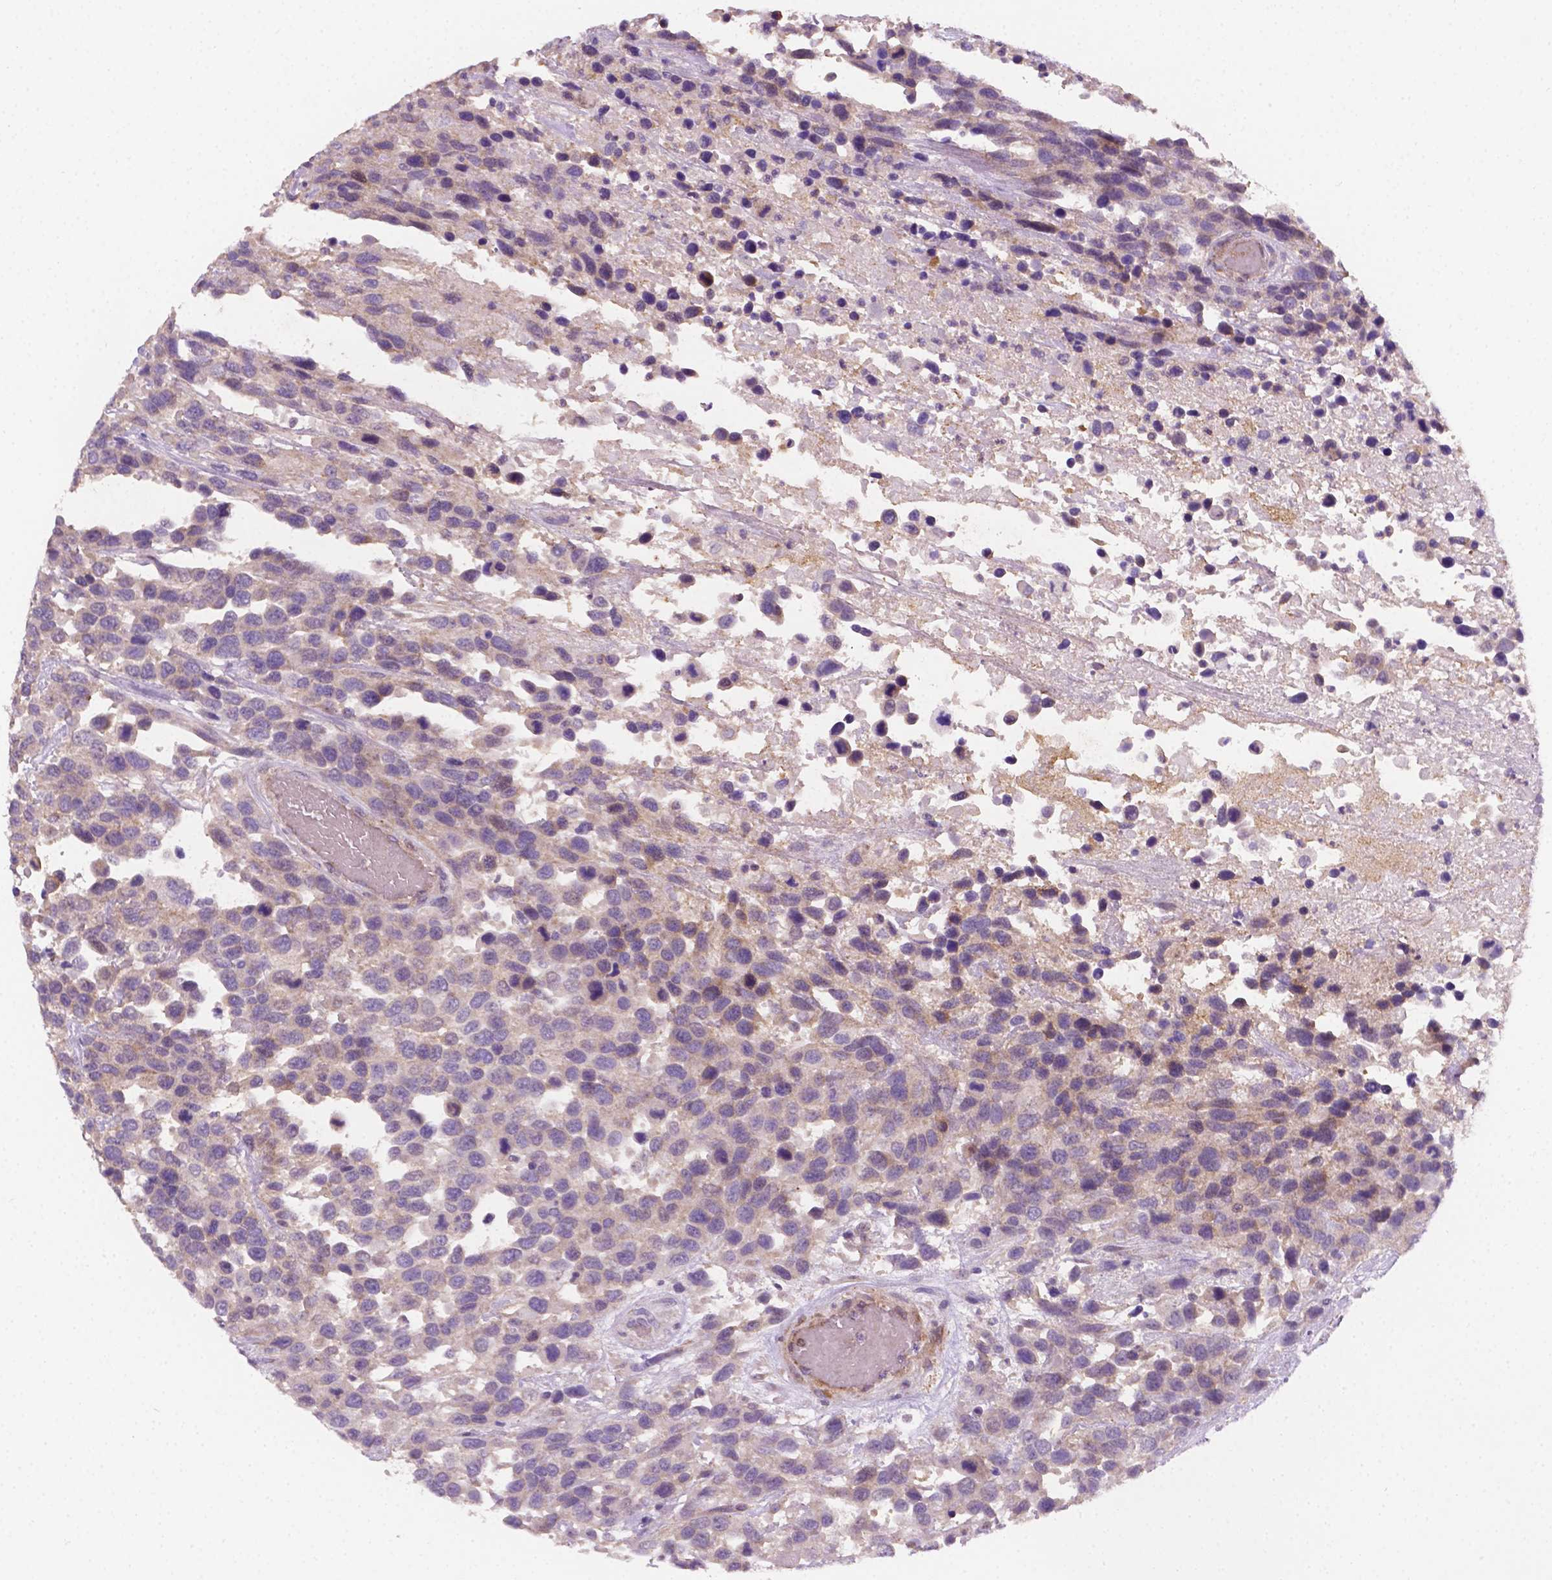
{"staining": {"intensity": "weak", "quantity": "25%-75%", "location": "cytoplasmic/membranous"}, "tissue": "urothelial cancer", "cell_type": "Tumor cells", "image_type": "cancer", "snomed": [{"axis": "morphology", "description": "Urothelial carcinoma, High grade"}, {"axis": "topography", "description": "Urinary bladder"}], "caption": "About 25%-75% of tumor cells in urothelial carcinoma (high-grade) show weak cytoplasmic/membranous protein positivity as visualized by brown immunohistochemical staining.", "gene": "EGFR", "patient": {"sex": "female", "age": 70}}